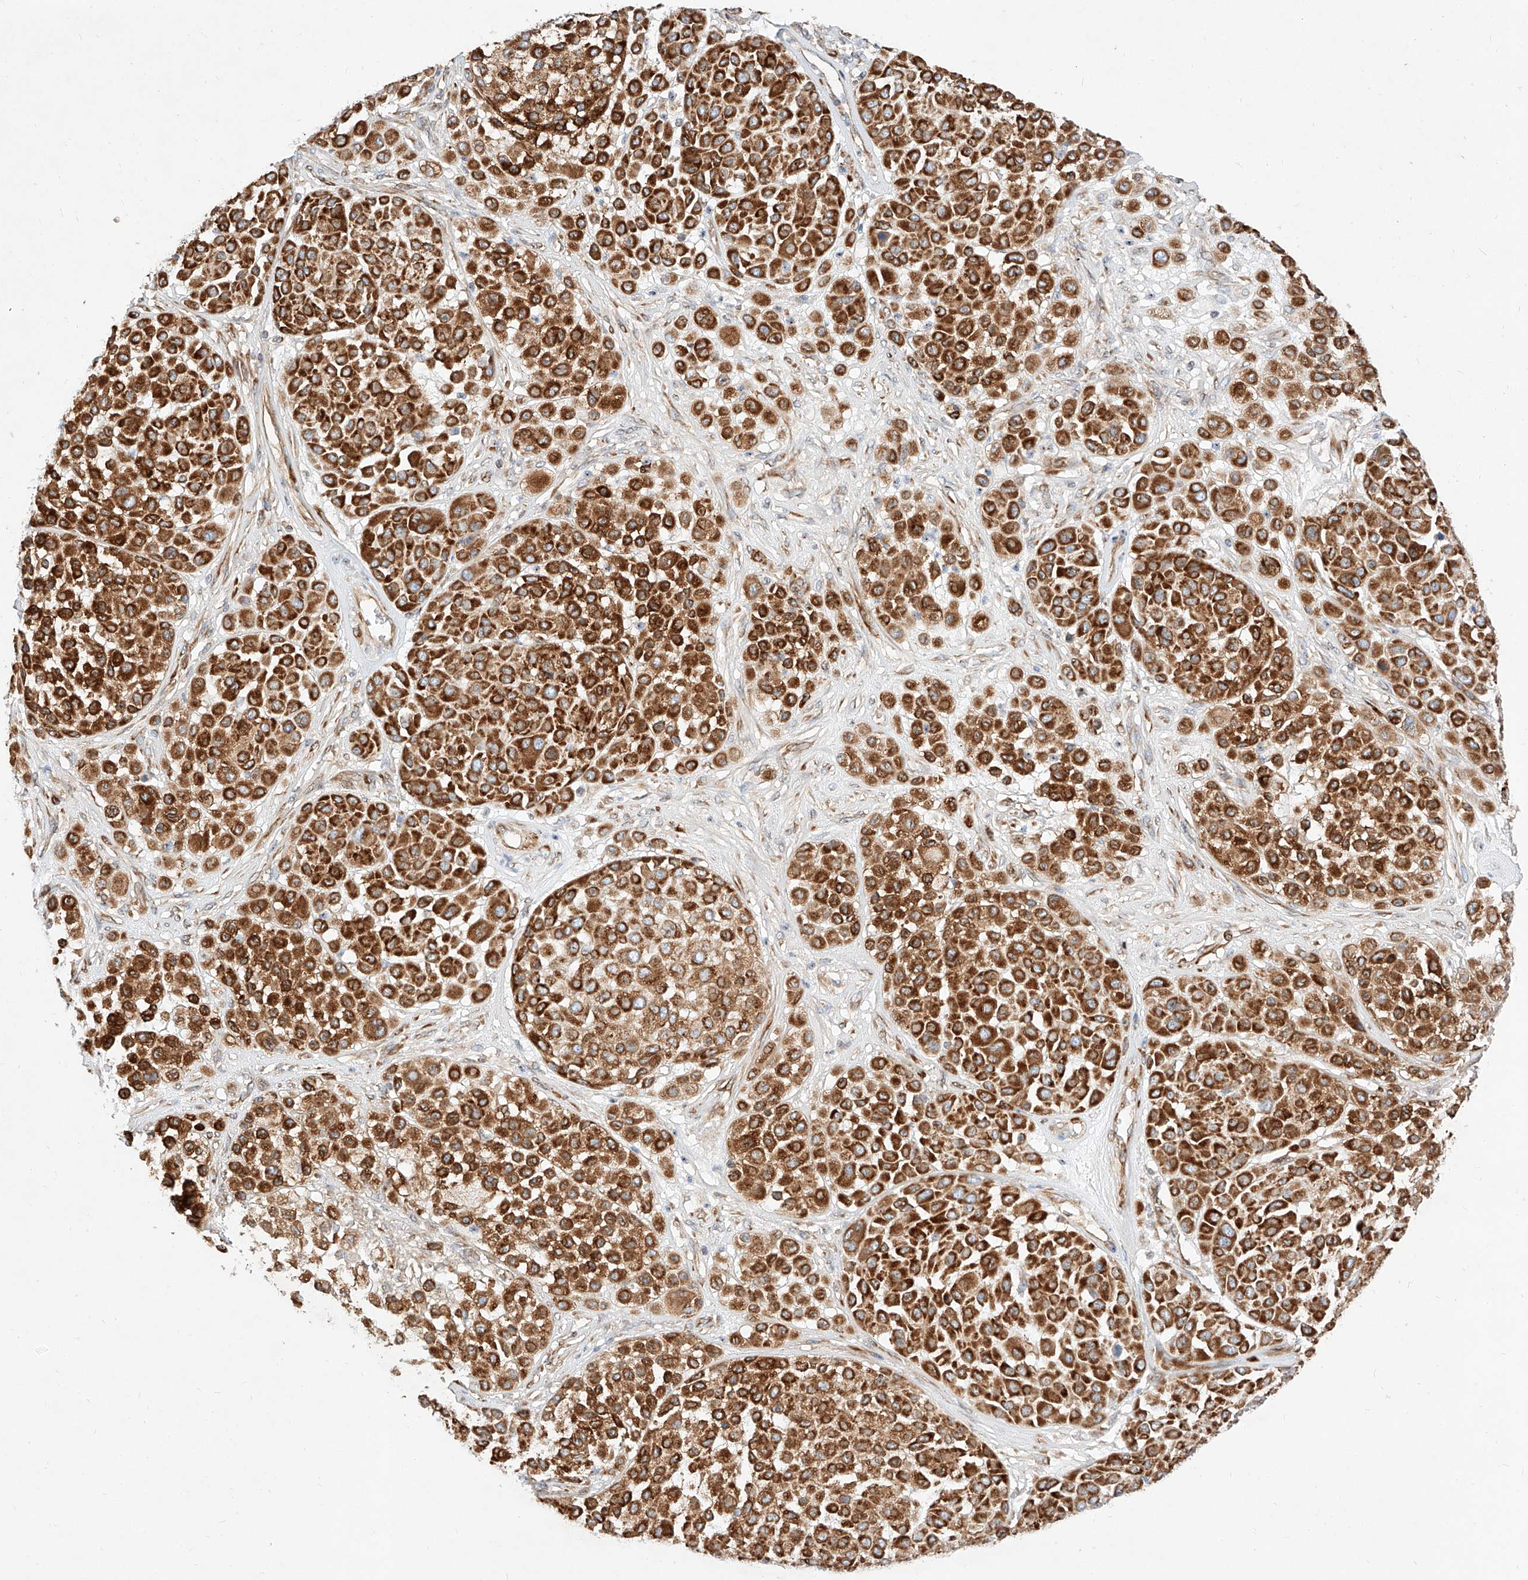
{"staining": {"intensity": "strong", "quantity": ">75%", "location": "cytoplasmic/membranous"}, "tissue": "melanoma", "cell_type": "Tumor cells", "image_type": "cancer", "snomed": [{"axis": "morphology", "description": "Malignant melanoma, Metastatic site"}, {"axis": "topography", "description": "Soft tissue"}], "caption": "Protein expression analysis of human malignant melanoma (metastatic site) reveals strong cytoplasmic/membranous positivity in approximately >75% of tumor cells. The staining was performed using DAB (3,3'-diaminobenzidine) to visualize the protein expression in brown, while the nuclei were stained in blue with hematoxylin (Magnification: 20x).", "gene": "CSGALNACT2", "patient": {"sex": "male", "age": 41}}